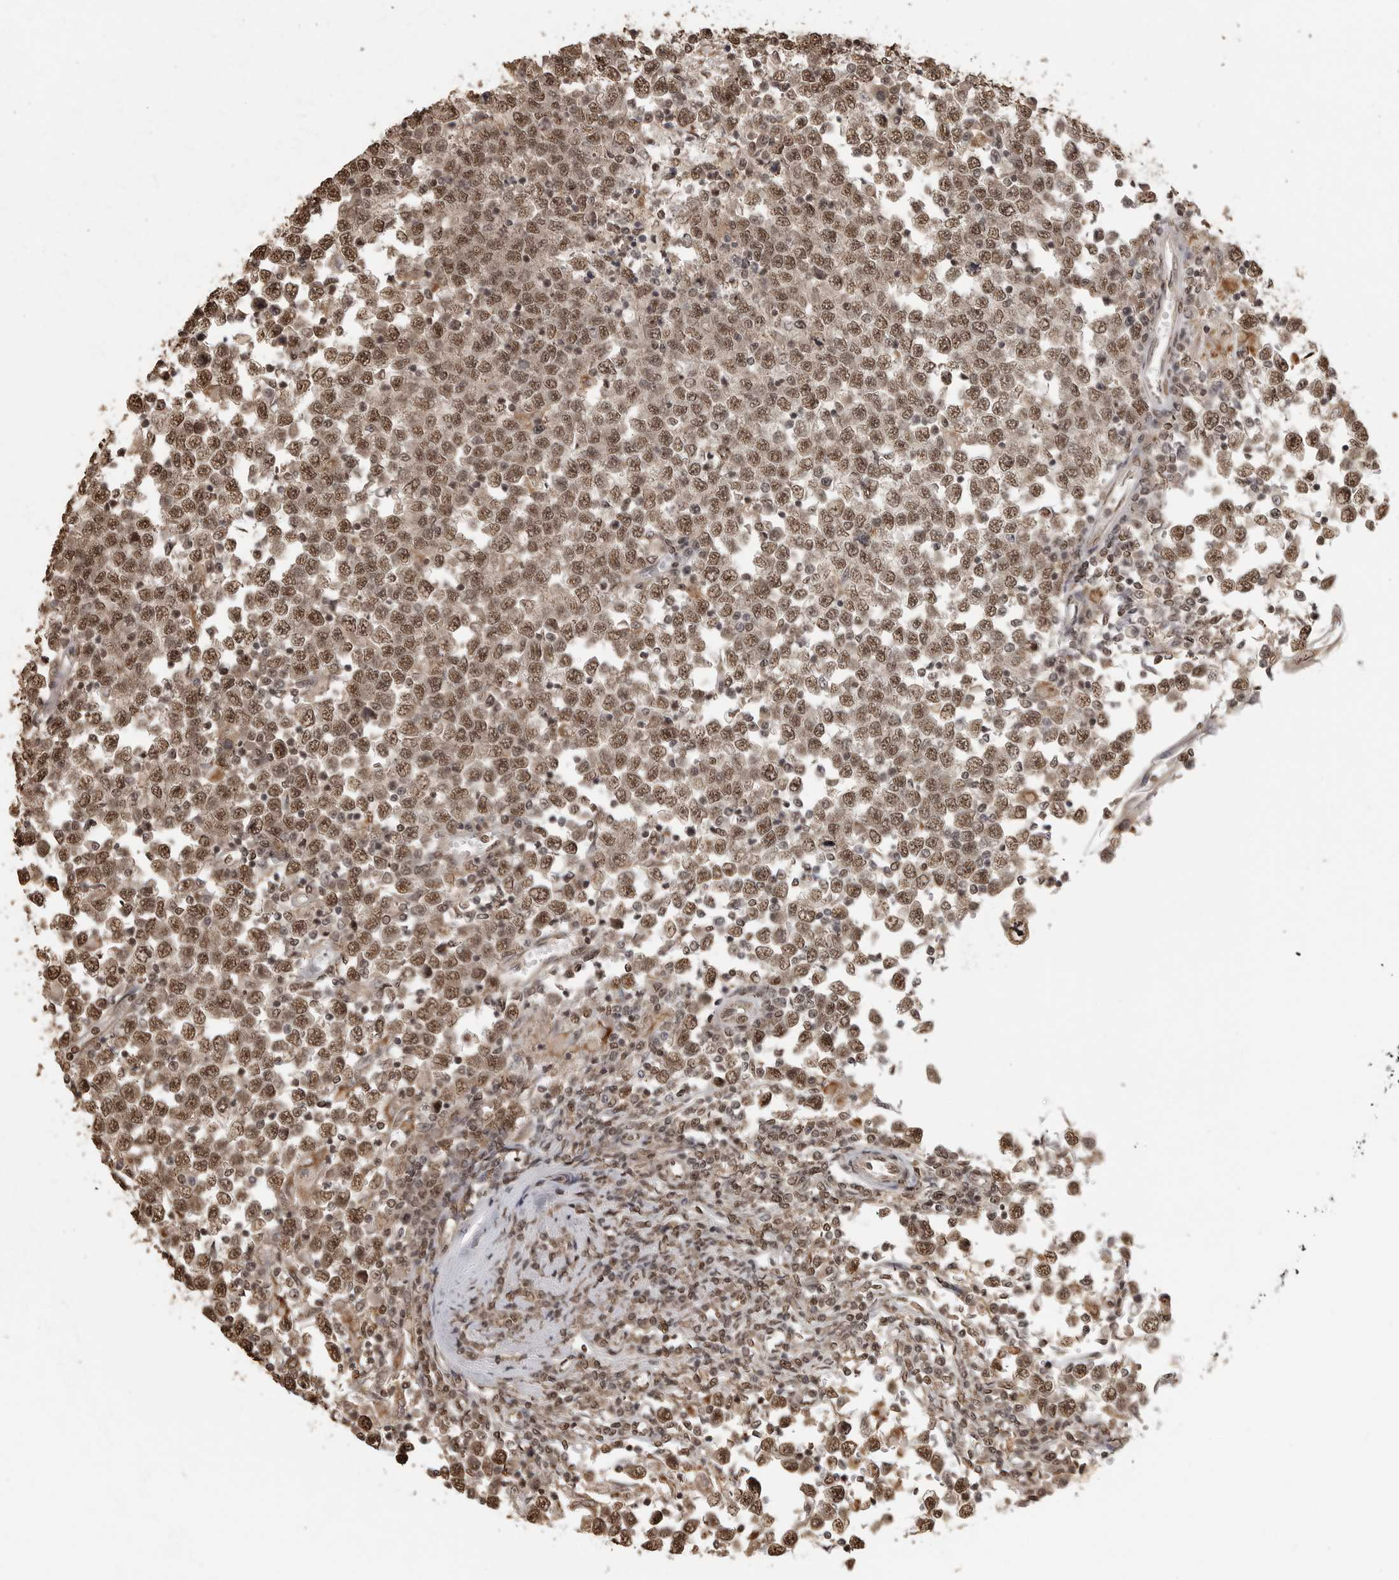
{"staining": {"intensity": "moderate", "quantity": ">75%", "location": "nuclear"}, "tissue": "testis cancer", "cell_type": "Tumor cells", "image_type": "cancer", "snomed": [{"axis": "morphology", "description": "Seminoma, NOS"}, {"axis": "topography", "description": "Testis"}], "caption": "Seminoma (testis) stained with a brown dye displays moderate nuclear positive positivity in about >75% of tumor cells.", "gene": "CLOCK", "patient": {"sex": "male", "age": 65}}